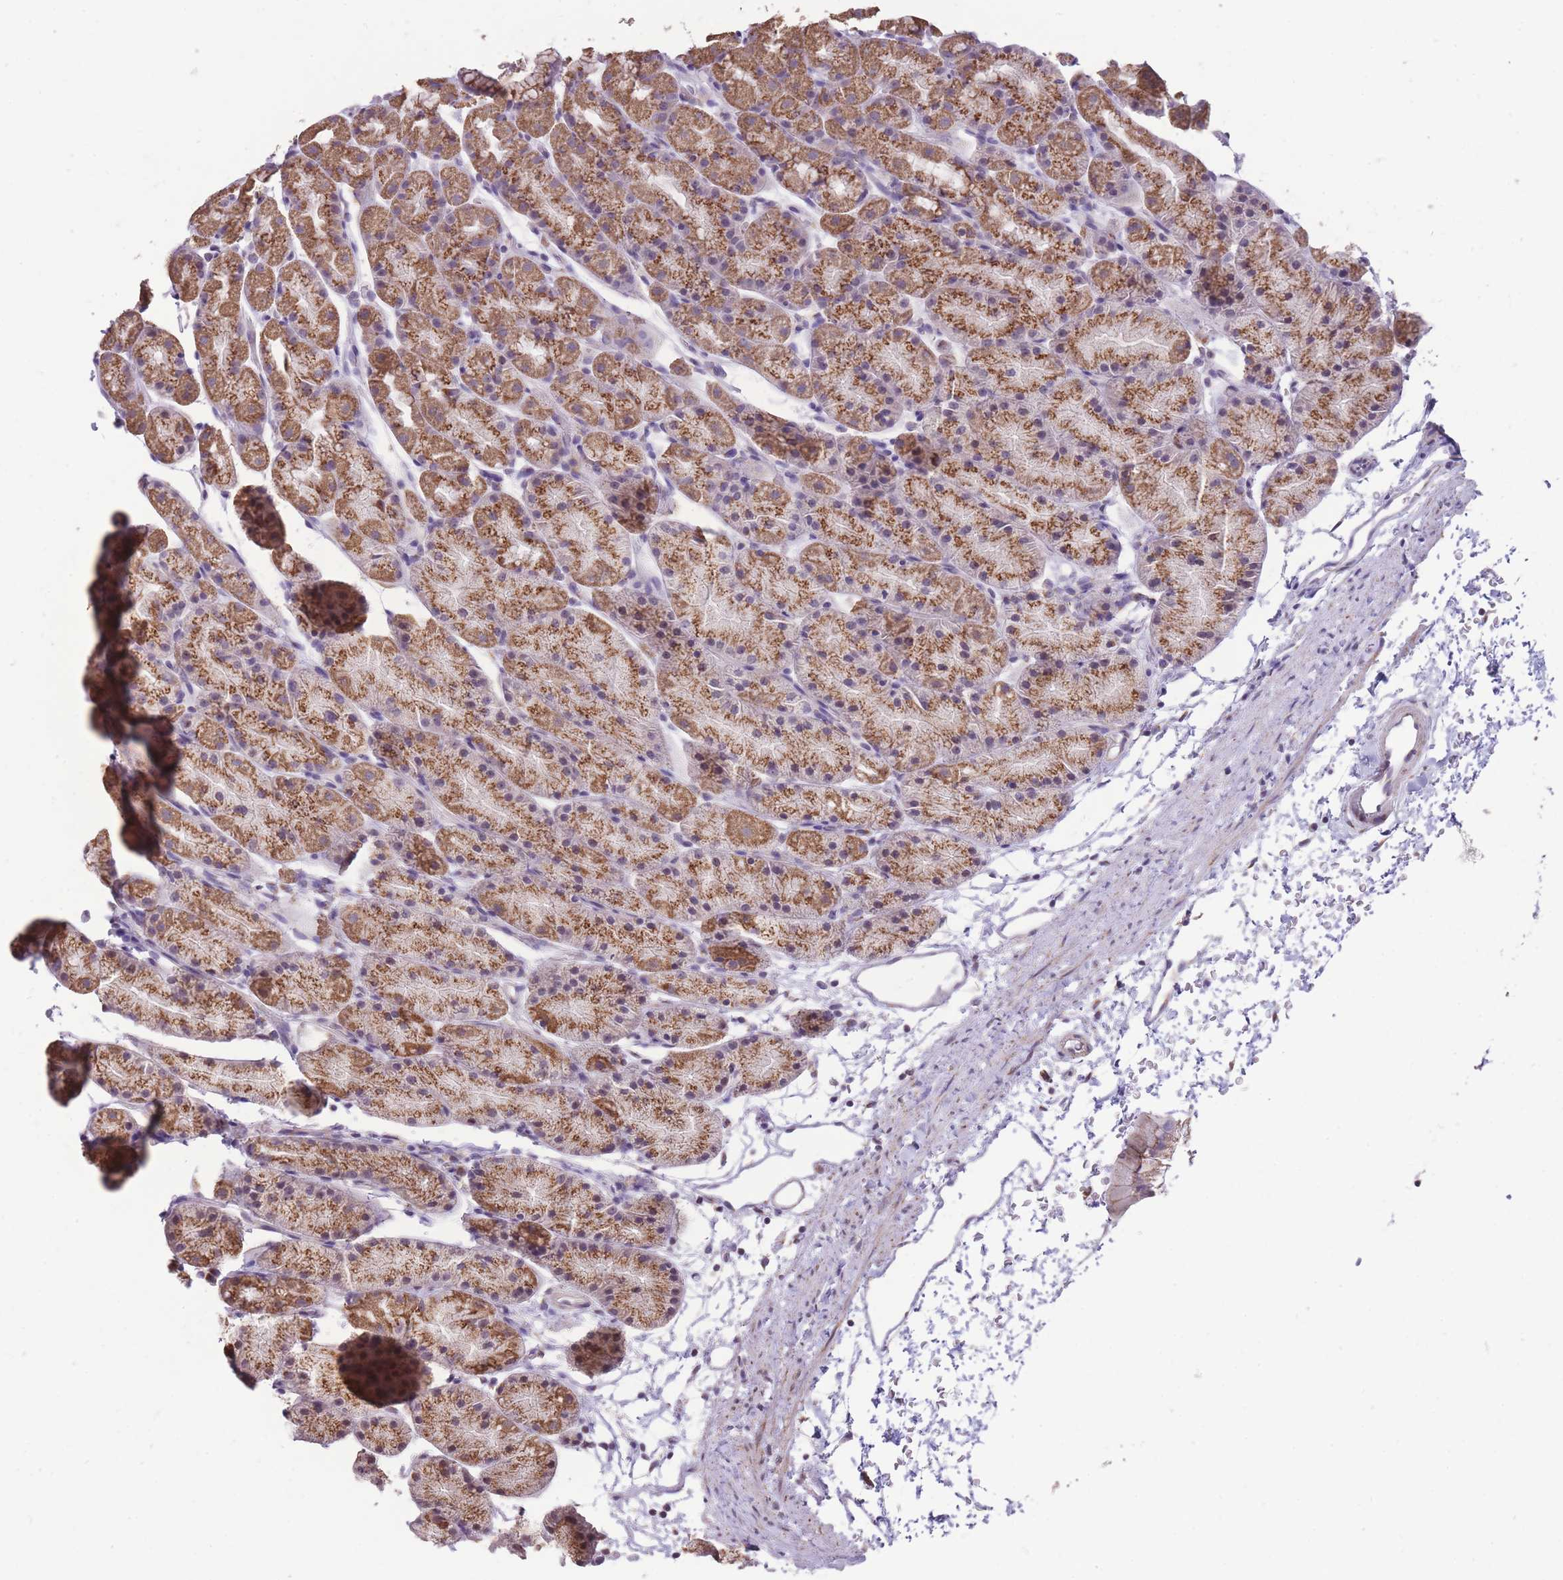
{"staining": {"intensity": "moderate", "quantity": ">75%", "location": "cytoplasmic/membranous"}, "tissue": "stomach", "cell_type": "Glandular cells", "image_type": "normal", "snomed": [{"axis": "morphology", "description": "Normal tissue, NOS"}, {"axis": "topography", "description": "Stomach, upper"}, {"axis": "topography", "description": "Stomach"}], "caption": "Glandular cells reveal moderate cytoplasmic/membranous staining in about >75% of cells in benign stomach. (DAB (3,3'-diaminobenzidine) IHC, brown staining for protein, blue staining for nuclei).", "gene": "NELL1", "patient": {"sex": "male", "age": 47}}